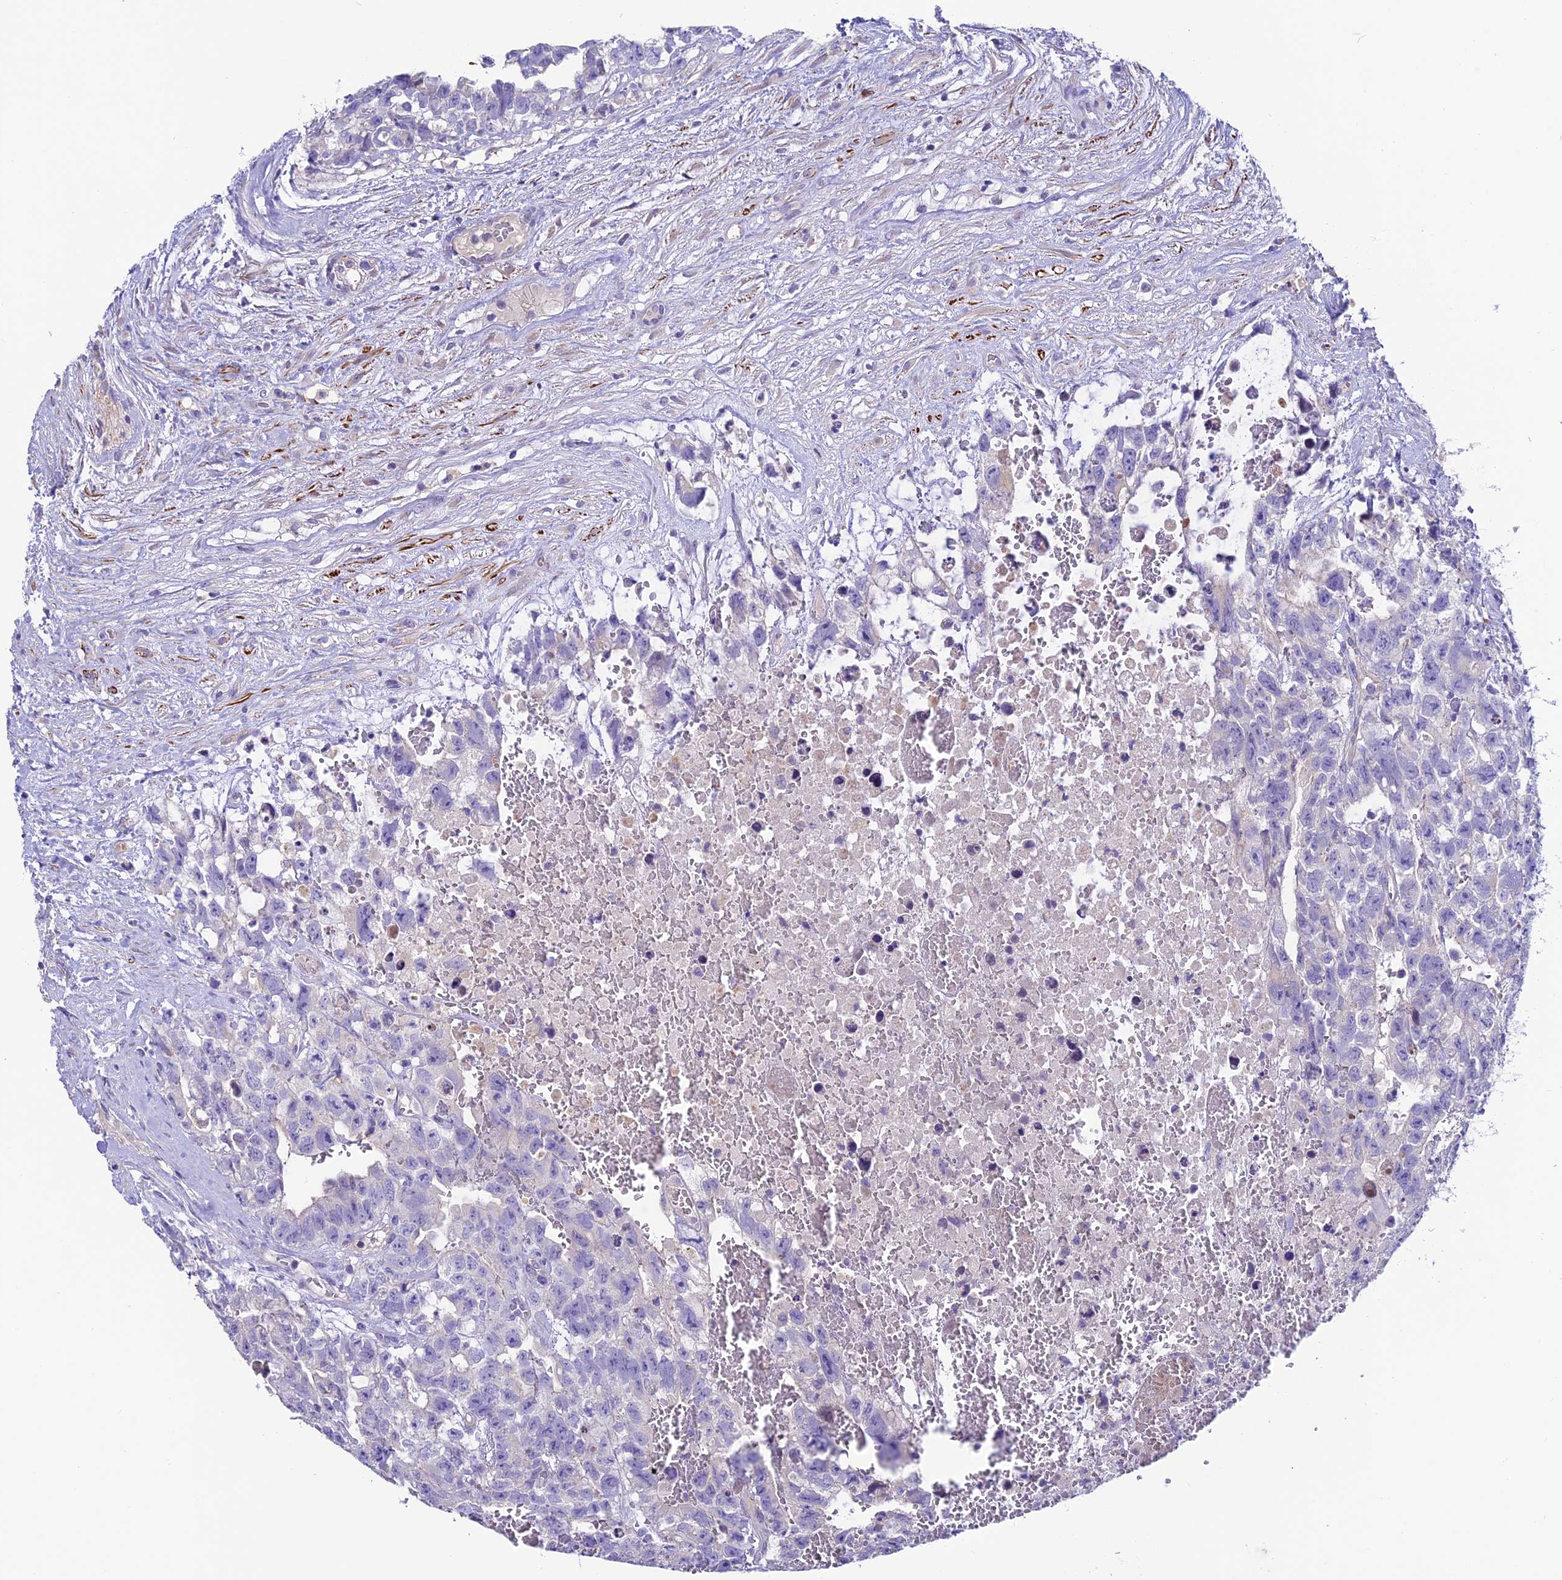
{"staining": {"intensity": "negative", "quantity": "none", "location": "none"}, "tissue": "testis cancer", "cell_type": "Tumor cells", "image_type": "cancer", "snomed": [{"axis": "morphology", "description": "Carcinoma, Embryonal, NOS"}, {"axis": "topography", "description": "Testis"}], "caption": "Immunohistochemical staining of human testis embryonal carcinoma shows no significant staining in tumor cells.", "gene": "FAM178B", "patient": {"sex": "male", "age": 26}}